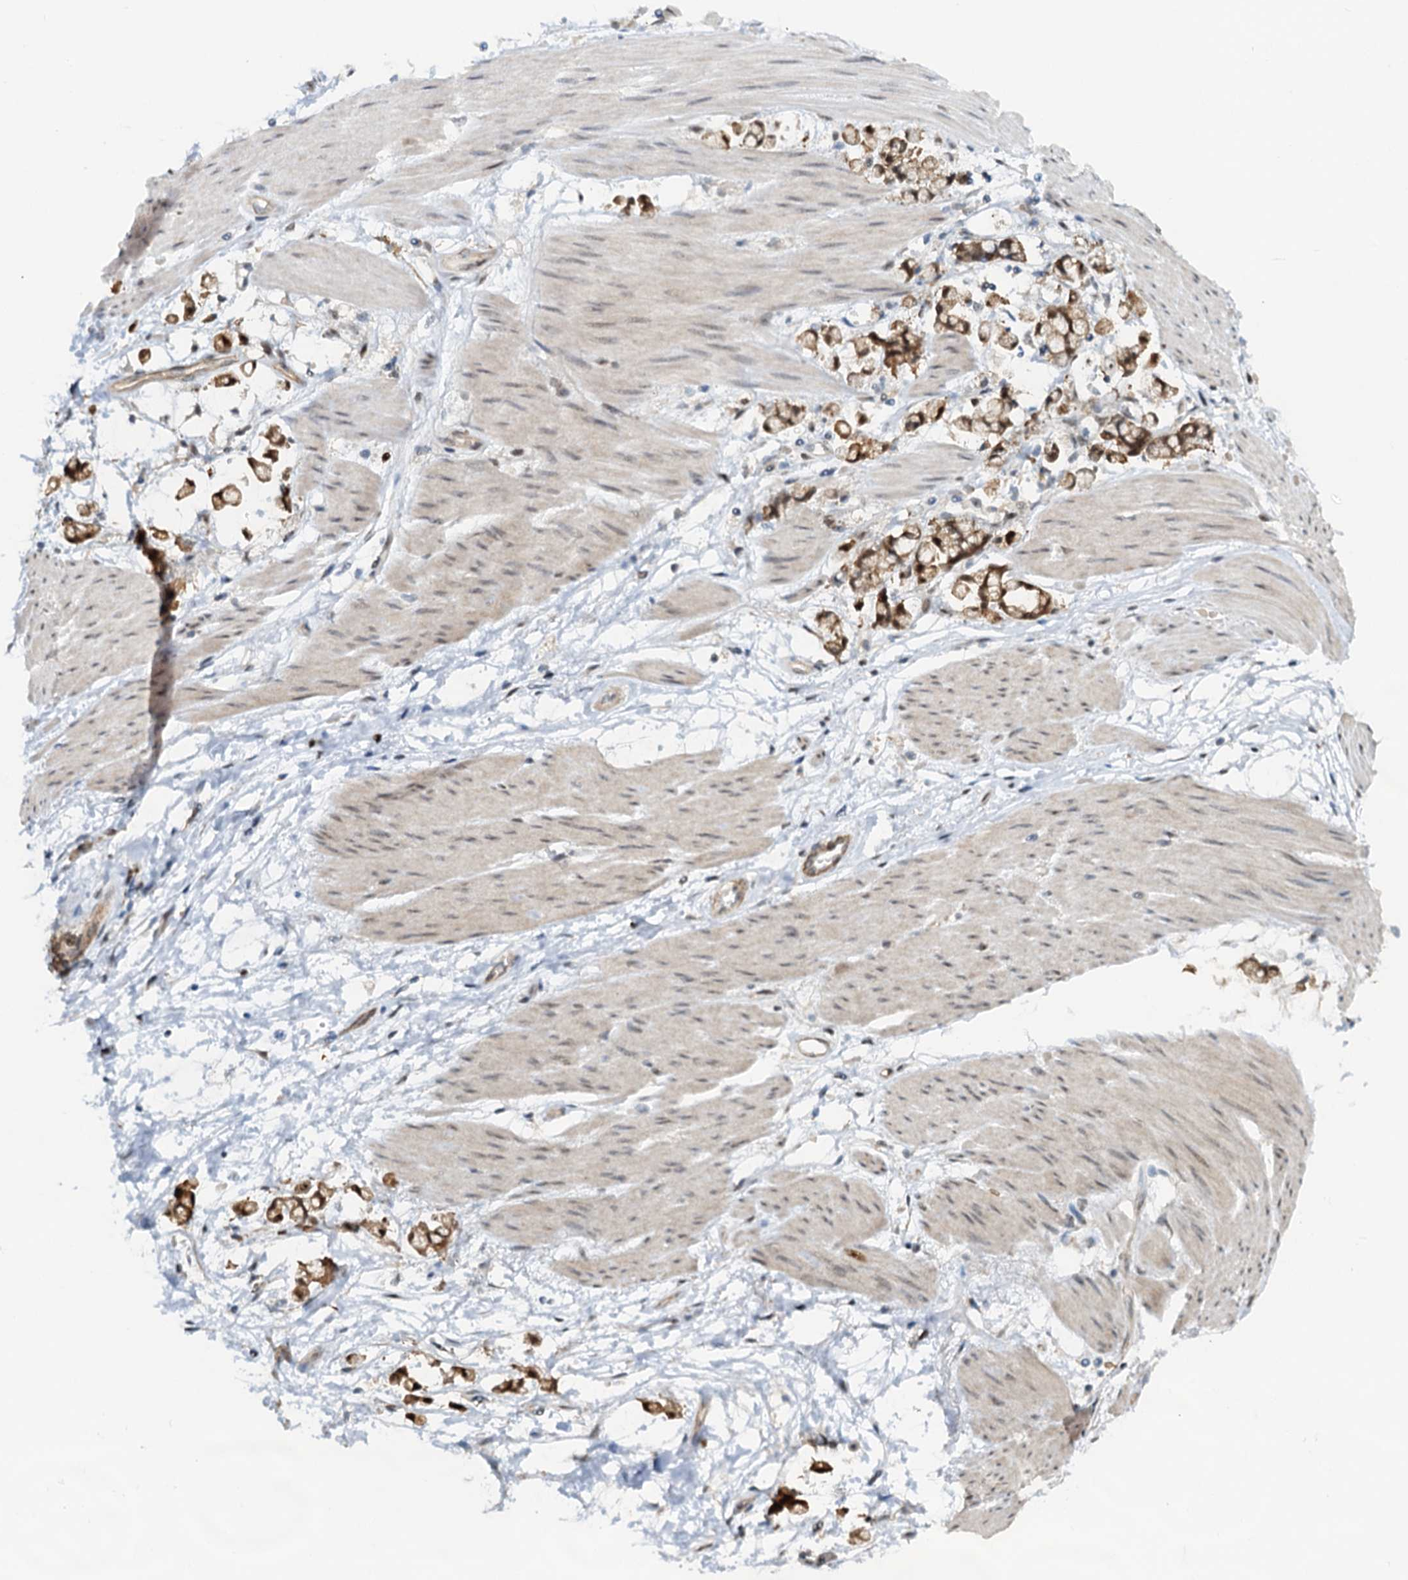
{"staining": {"intensity": "moderate", "quantity": ">75%", "location": "cytoplasmic/membranous"}, "tissue": "stomach cancer", "cell_type": "Tumor cells", "image_type": "cancer", "snomed": [{"axis": "morphology", "description": "Adenocarcinoma, NOS"}, {"axis": "topography", "description": "Stomach"}], "caption": "Immunohistochemistry (IHC) of stomach cancer (adenocarcinoma) demonstrates medium levels of moderate cytoplasmic/membranous expression in approximately >75% of tumor cells. (IHC, brightfield microscopy, high magnification).", "gene": "SPINDOC", "patient": {"sex": "female", "age": 60}}